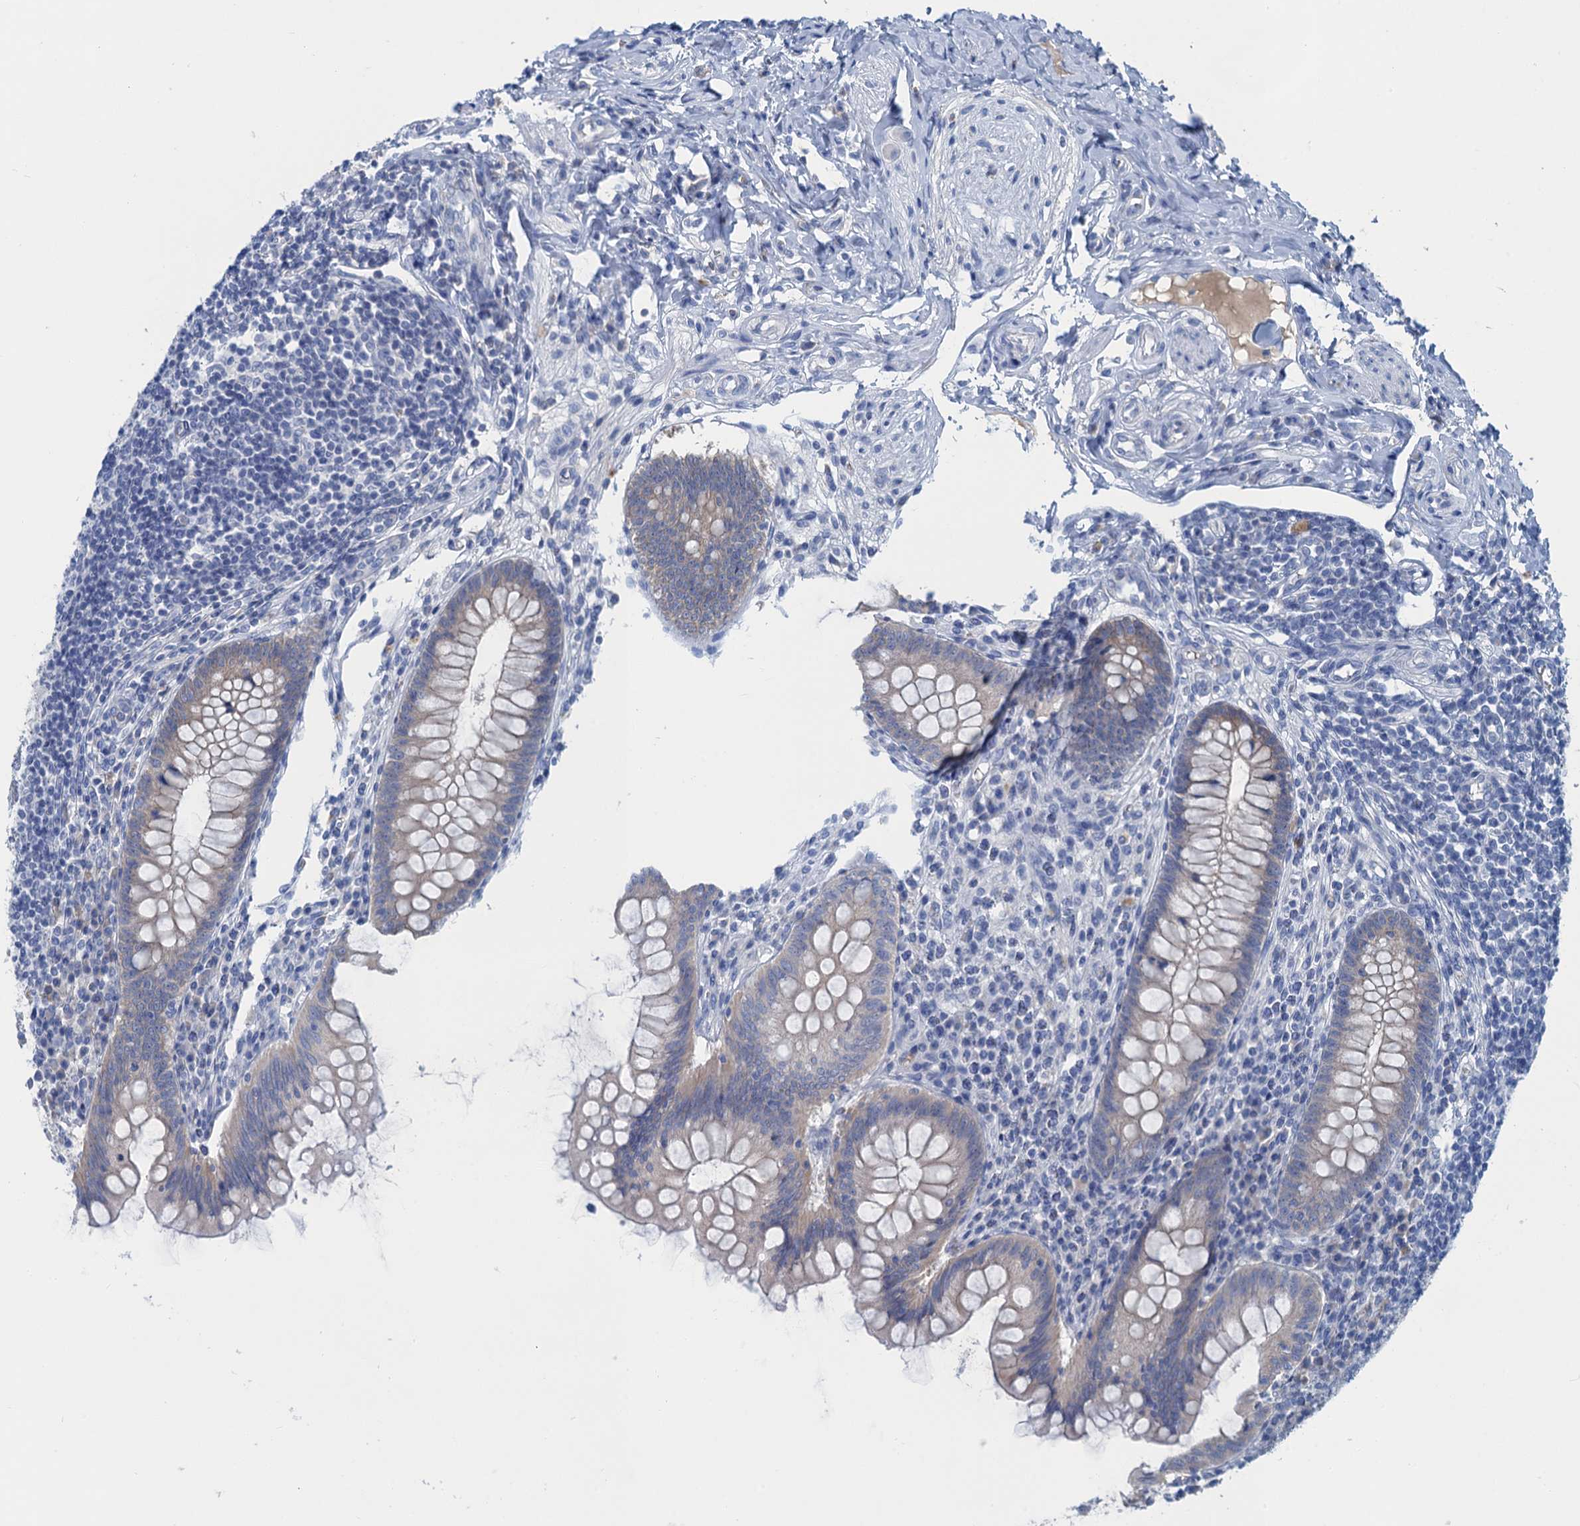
{"staining": {"intensity": "weak", "quantity": "<25%", "location": "cytoplasmic/membranous"}, "tissue": "appendix", "cell_type": "Glandular cells", "image_type": "normal", "snomed": [{"axis": "morphology", "description": "Normal tissue, NOS"}, {"axis": "topography", "description": "Appendix"}], "caption": "This is a image of immunohistochemistry (IHC) staining of unremarkable appendix, which shows no positivity in glandular cells. (Stains: DAB (3,3'-diaminobenzidine) immunohistochemistry with hematoxylin counter stain, Microscopy: brightfield microscopy at high magnification).", "gene": "MYADML2", "patient": {"sex": "female", "age": 33}}